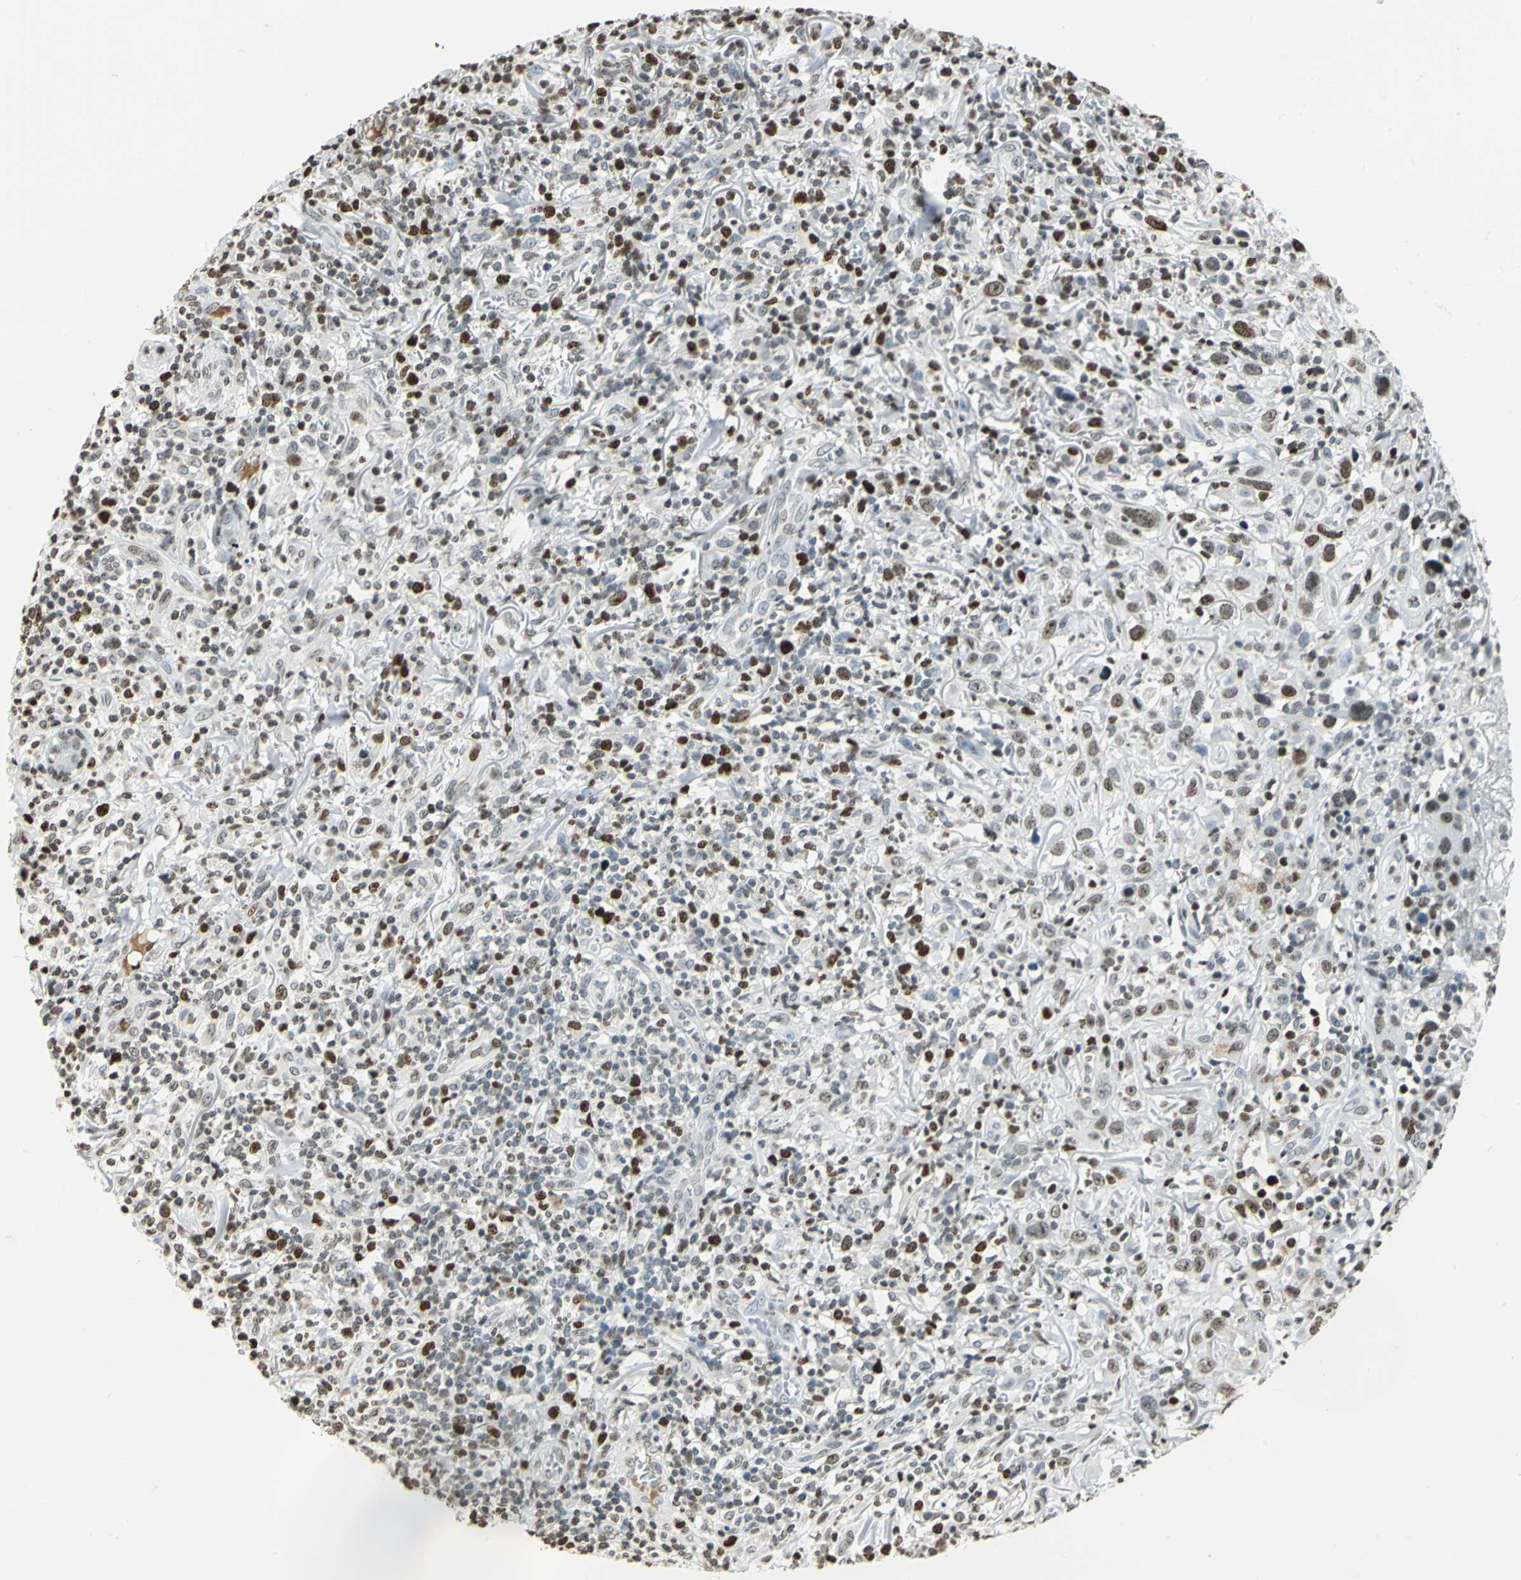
{"staining": {"intensity": "weak", "quantity": ">75%", "location": "nuclear"}, "tissue": "thyroid cancer", "cell_type": "Tumor cells", "image_type": "cancer", "snomed": [{"axis": "morphology", "description": "Carcinoma, NOS"}, {"axis": "topography", "description": "Thyroid gland"}], "caption": "A low amount of weak nuclear expression is seen in about >75% of tumor cells in carcinoma (thyroid) tissue.", "gene": "MCM4", "patient": {"sex": "female", "age": 77}}